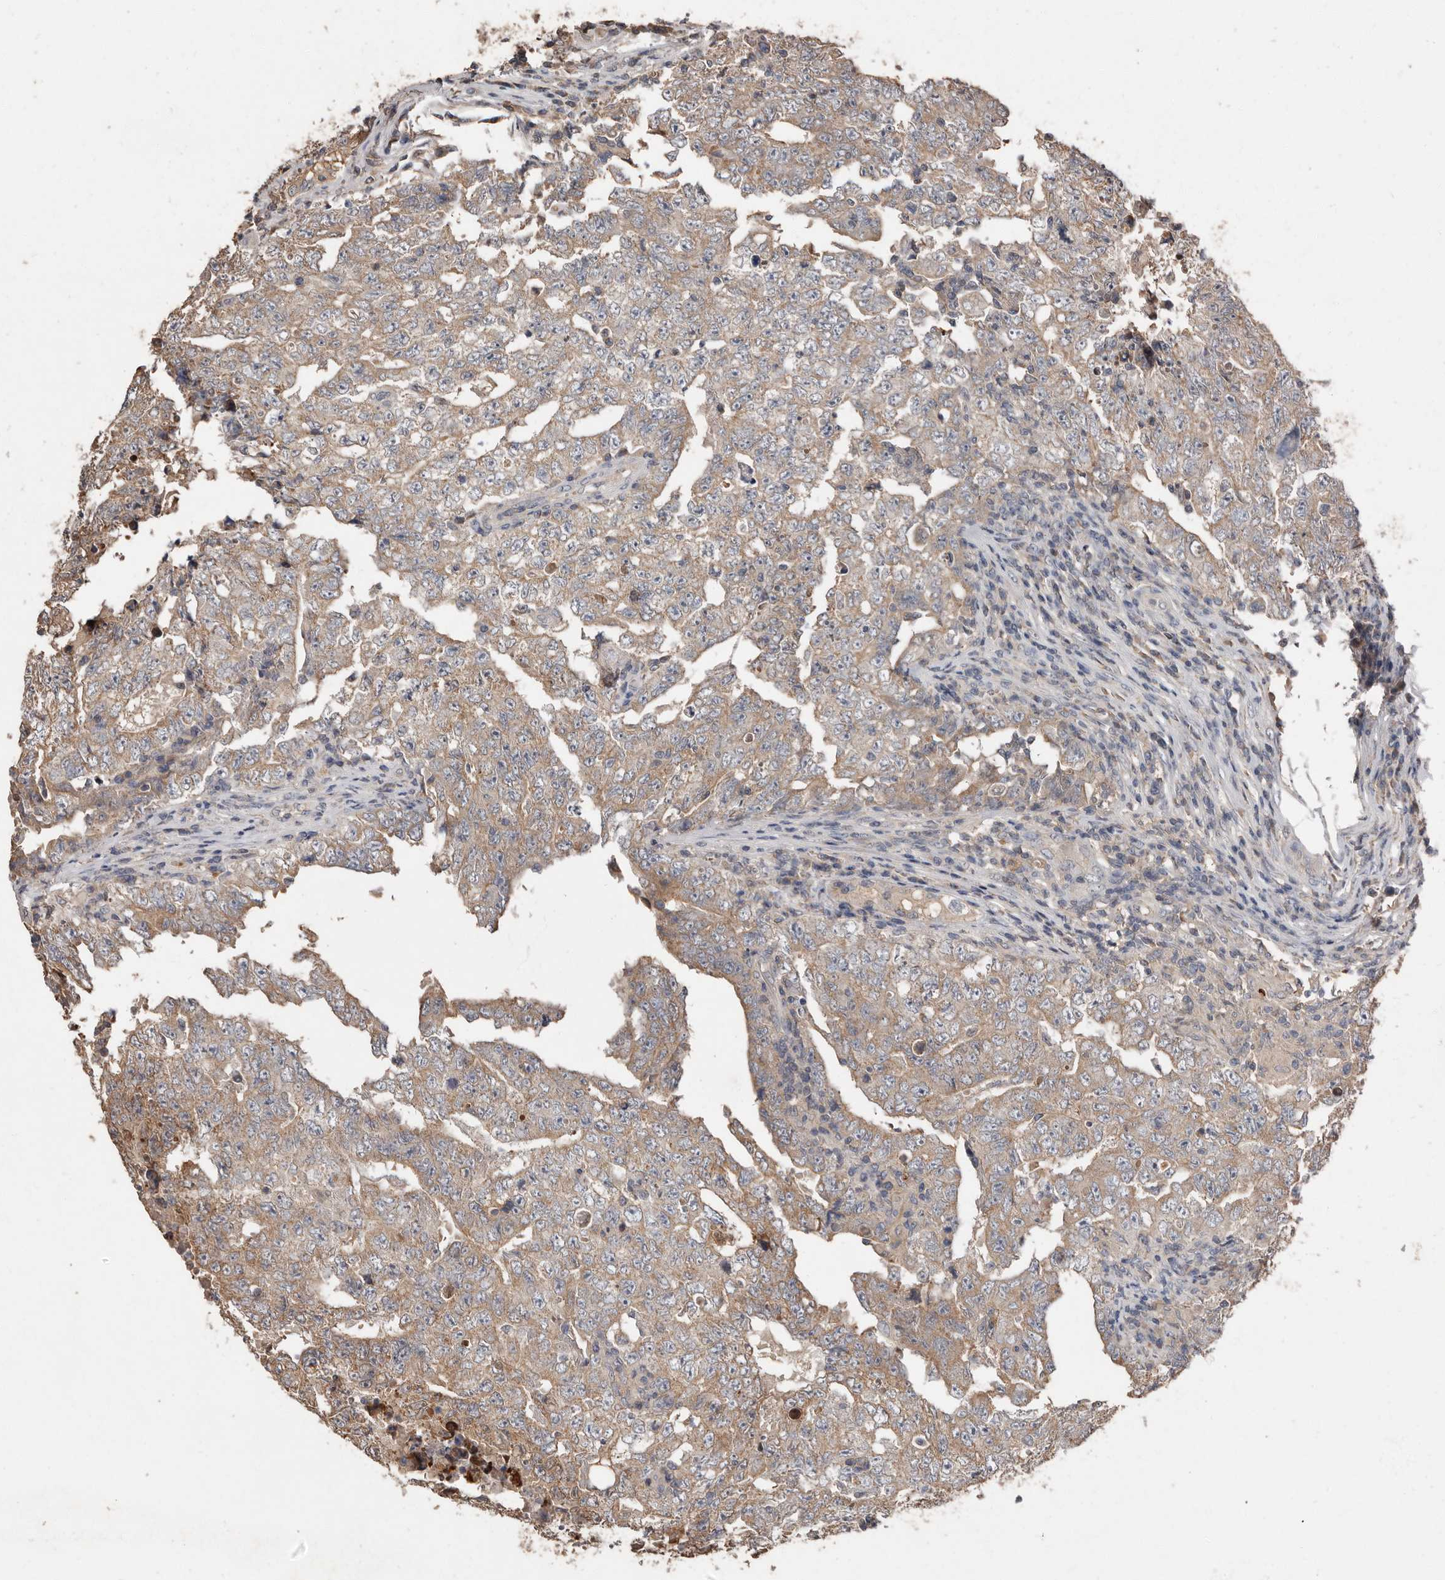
{"staining": {"intensity": "moderate", "quantity": ">75%", "location": "cytoplasmic/membranous"}, "tissue": "testis cancer", "cell_type": "Tumor cells", "image_type": "cancer", "snomed": [{"axis": "morphology", "description": "Carcinoma, Embryonal, NOS"}, {"axis": "topography", "description": "Testis"}], "caption": "High-magnification brightfield microscopy of testis cancer (embryonal carcinoma) stained with DAB (brown) and counterstained with hematoxylin (blue). tumor cells exhibit moderate cytoplasmic/membranous positivity is present in about>75% of cells. (DAB (3,3'-diaminobenzidine) = brown stain, brightfield microscopy at high magnification).", "gene": "KIF26B", "patient": {"sex": "male", "age": 26}}